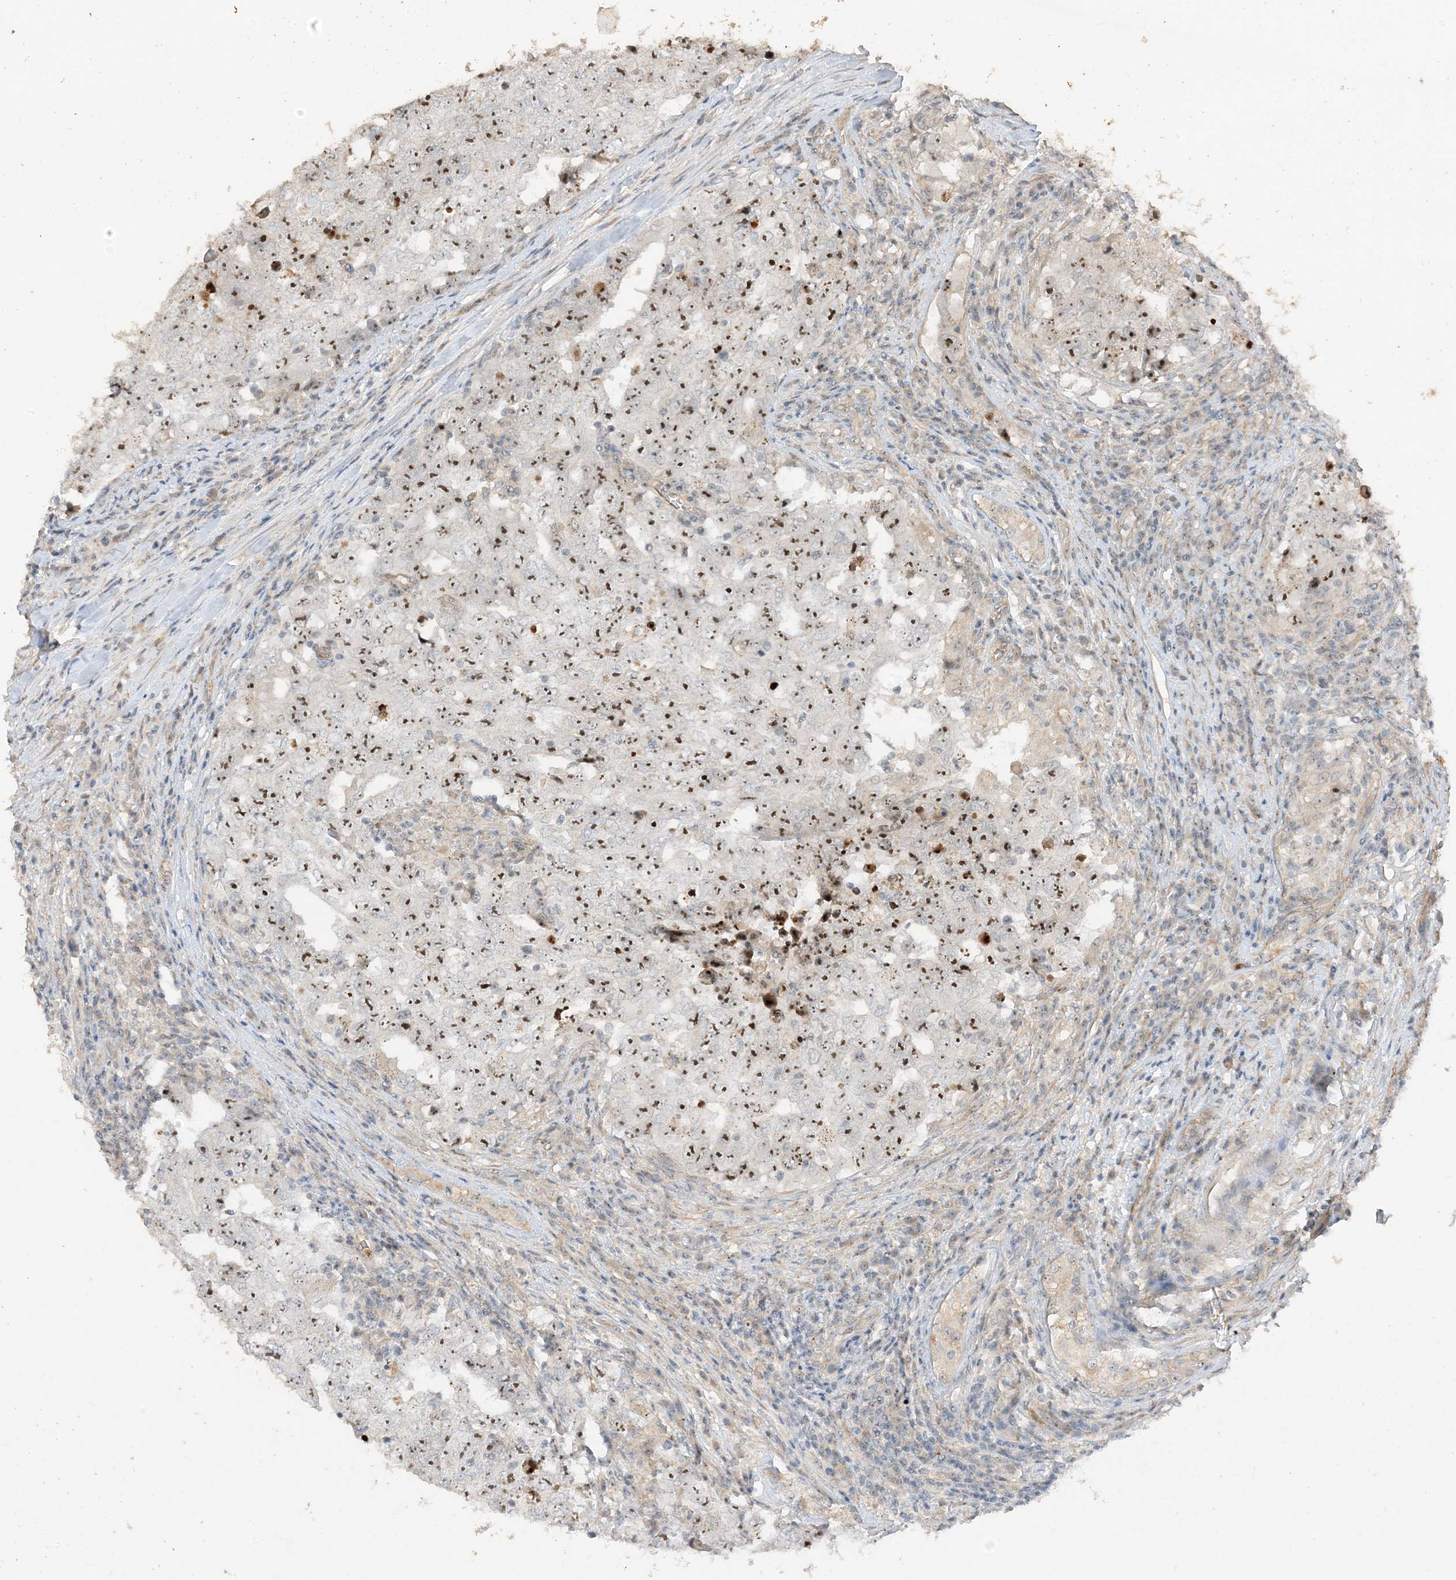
{"staining": {"intensity": "moderate", "quantity": ">75%", "location": "nuclear"}, "tissue": "testis cancer", "cell_type": "Tumor cells", "image_type": "cancer", "snomed": [{"axis": "morphology", "description": "Carcinoma, Embryonal, NOS"}, {"axis": "topography", "description": "Testis"}], "caption": "An image of embryonal carcinoma (testis) stained for a protein demonstrates moderate nuclear brown staining in tumor cells.", "gene": "DDX18", "patient": {"sex": "male", "age": 26}}